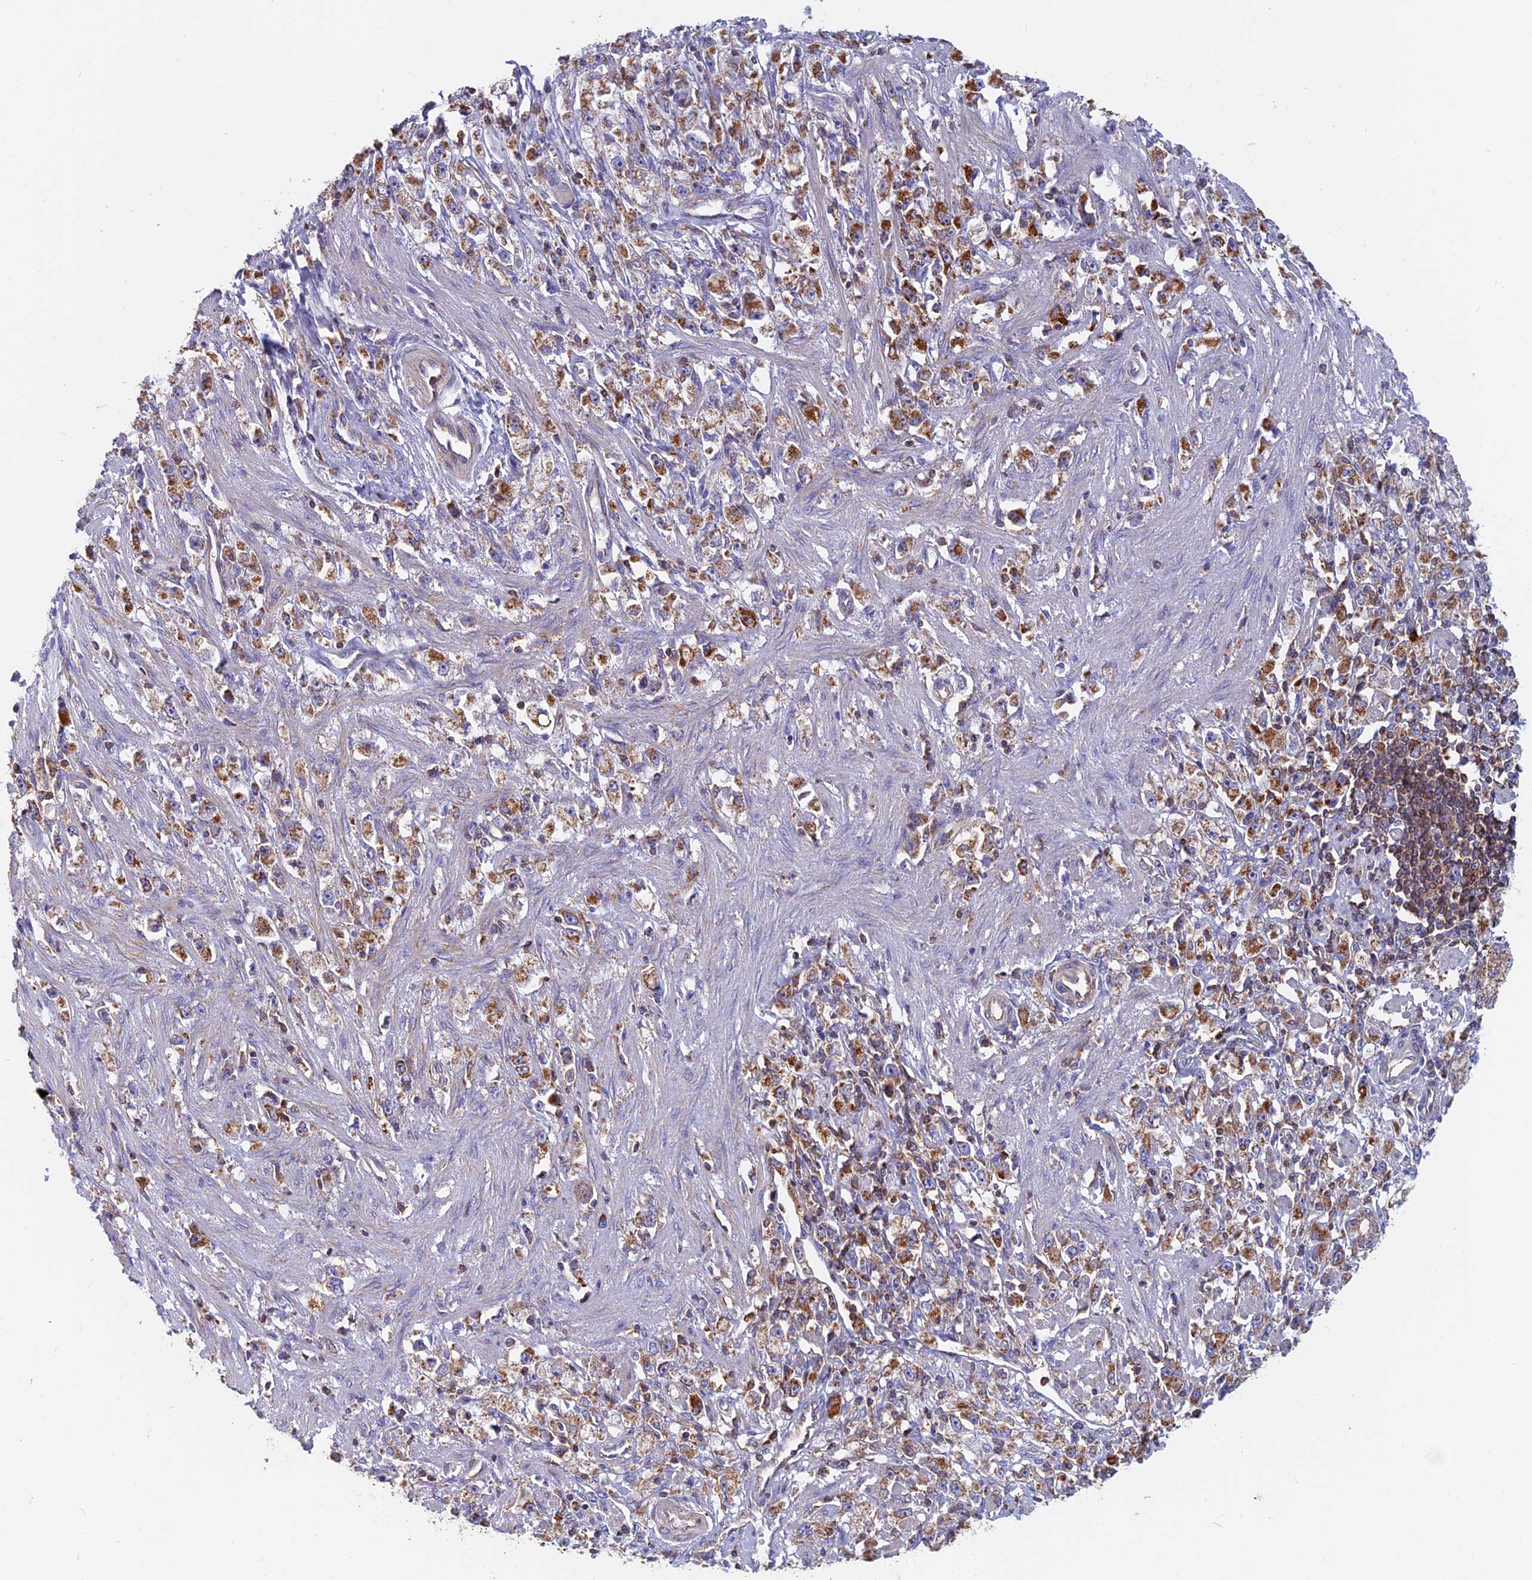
{"staining": {"intensity": "moderate", "quantity": ">75%", "location": "cytoplasmic/membranous"}, "tissue": "stomach cancer", "cell_type": "Tumor cells", "image_type": "cancer", "snomed": [{"axis": "morphology", "description": "Adenocarcinoma, NOS"}, {"axis": "topography", "description": "Stomach"}], "caption": "IHC micrograph of neoplastic tissue: human stomach cancer stained using immunohistochemistry (IHC) reveals medium levels of moderate protein expression localized specifically in the cytoplasmic/membranous of tumor cells, appearing as a cytoplasmic/membranous brown color.", "gene": "HSD17B8", "patient": {"sex": "female", "age": 59}}